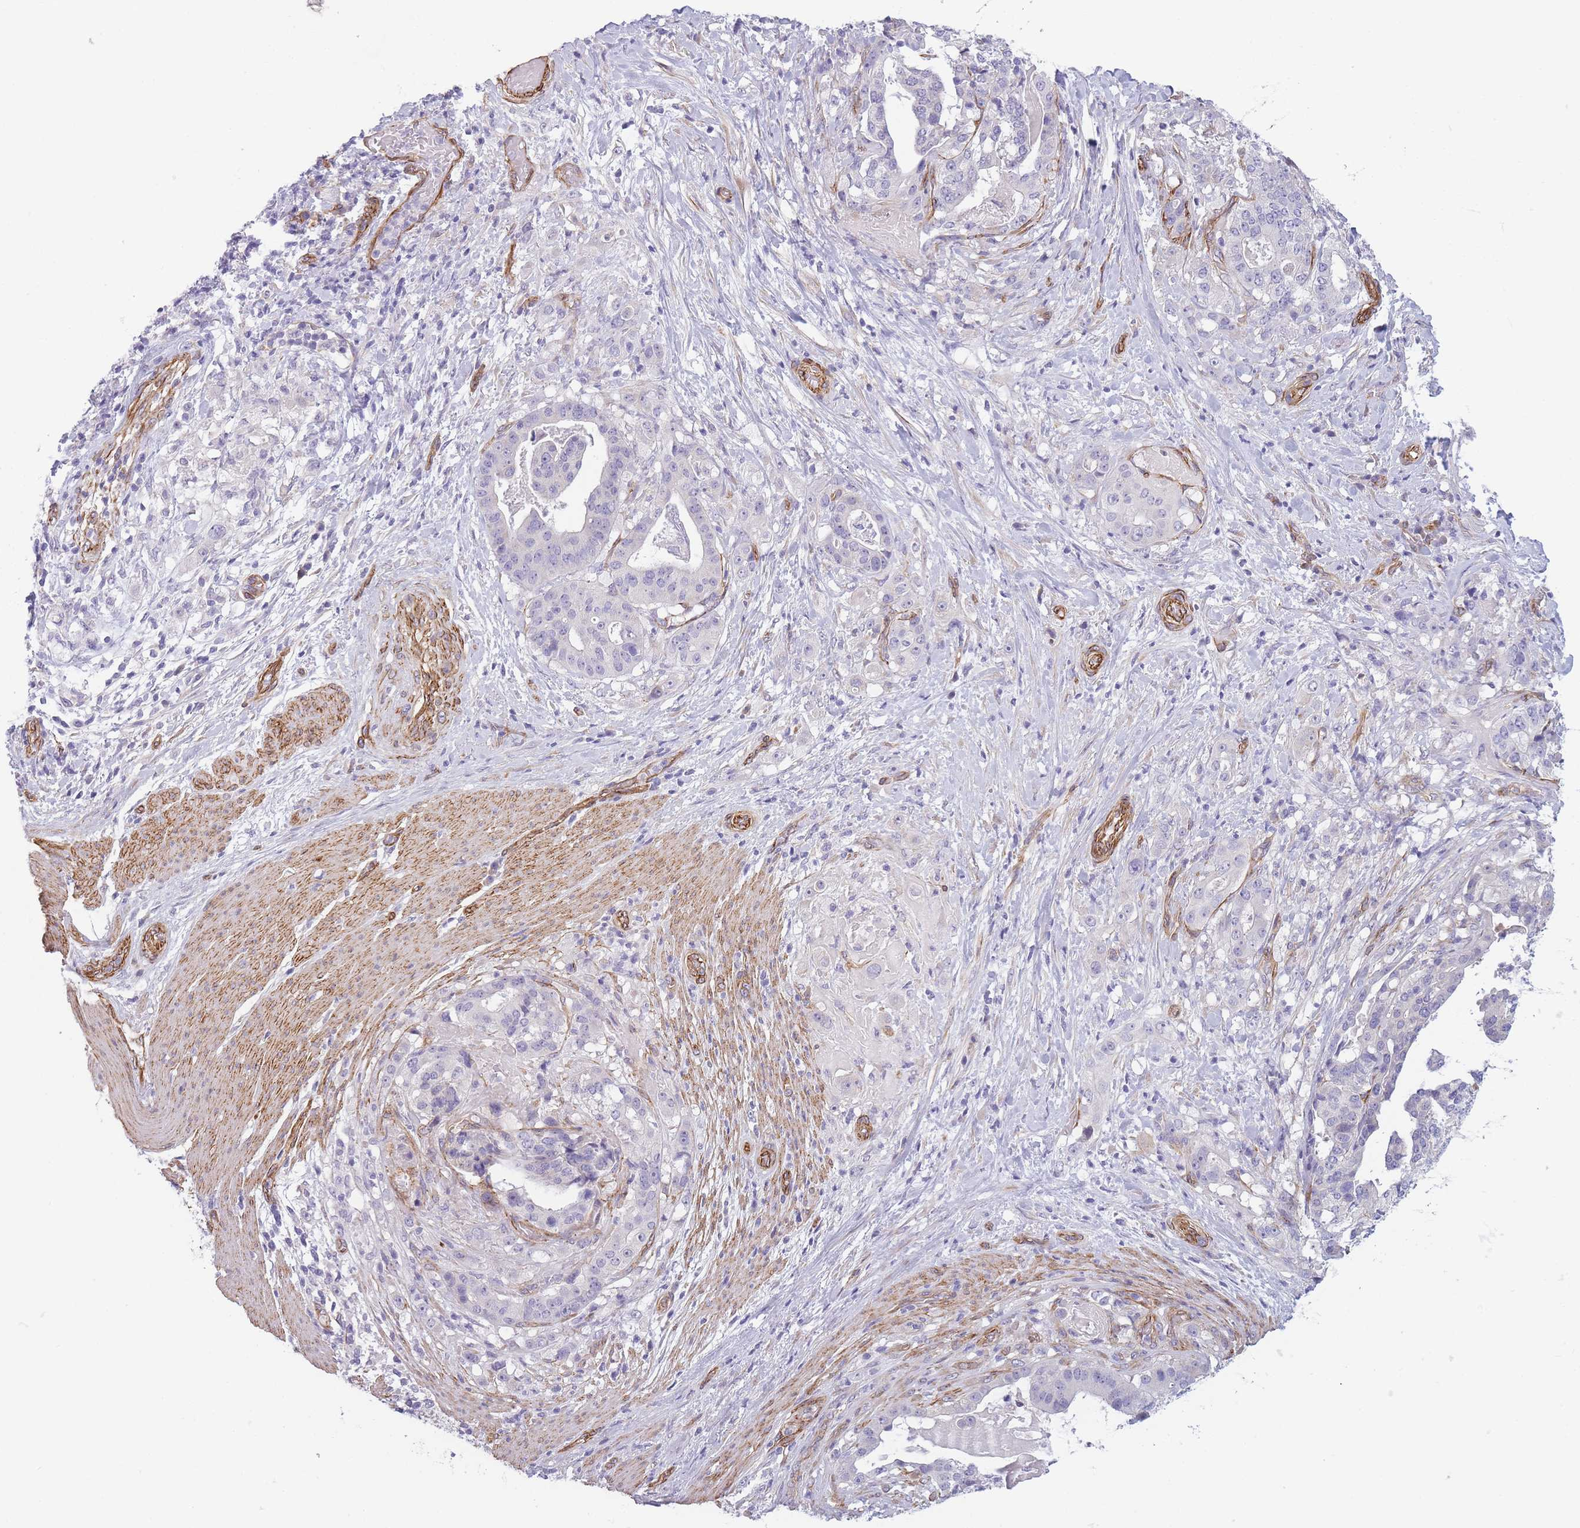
{"staining": {"intensity": "negative", "quantity": "none", "location": "none"}, "tissue": "stomach cancer", "cell_type": "Tumor cells", "image_type": "cancer", "snomed": [{"axis": "morphology", "description": "Adenocarcinoma, NOS"}, {"axis": "topography", "description": "Stomach"}], "caption": "High magnification brightfield microscopy of stomach cancer stained with DAB (3,3'-diaminobenzidine) (brown) and counterstained with hematoxylin (blue): tumor cells show no significant expression.", "gene": "OR6B3", "patient": {"sex": "male", "age": 48}}